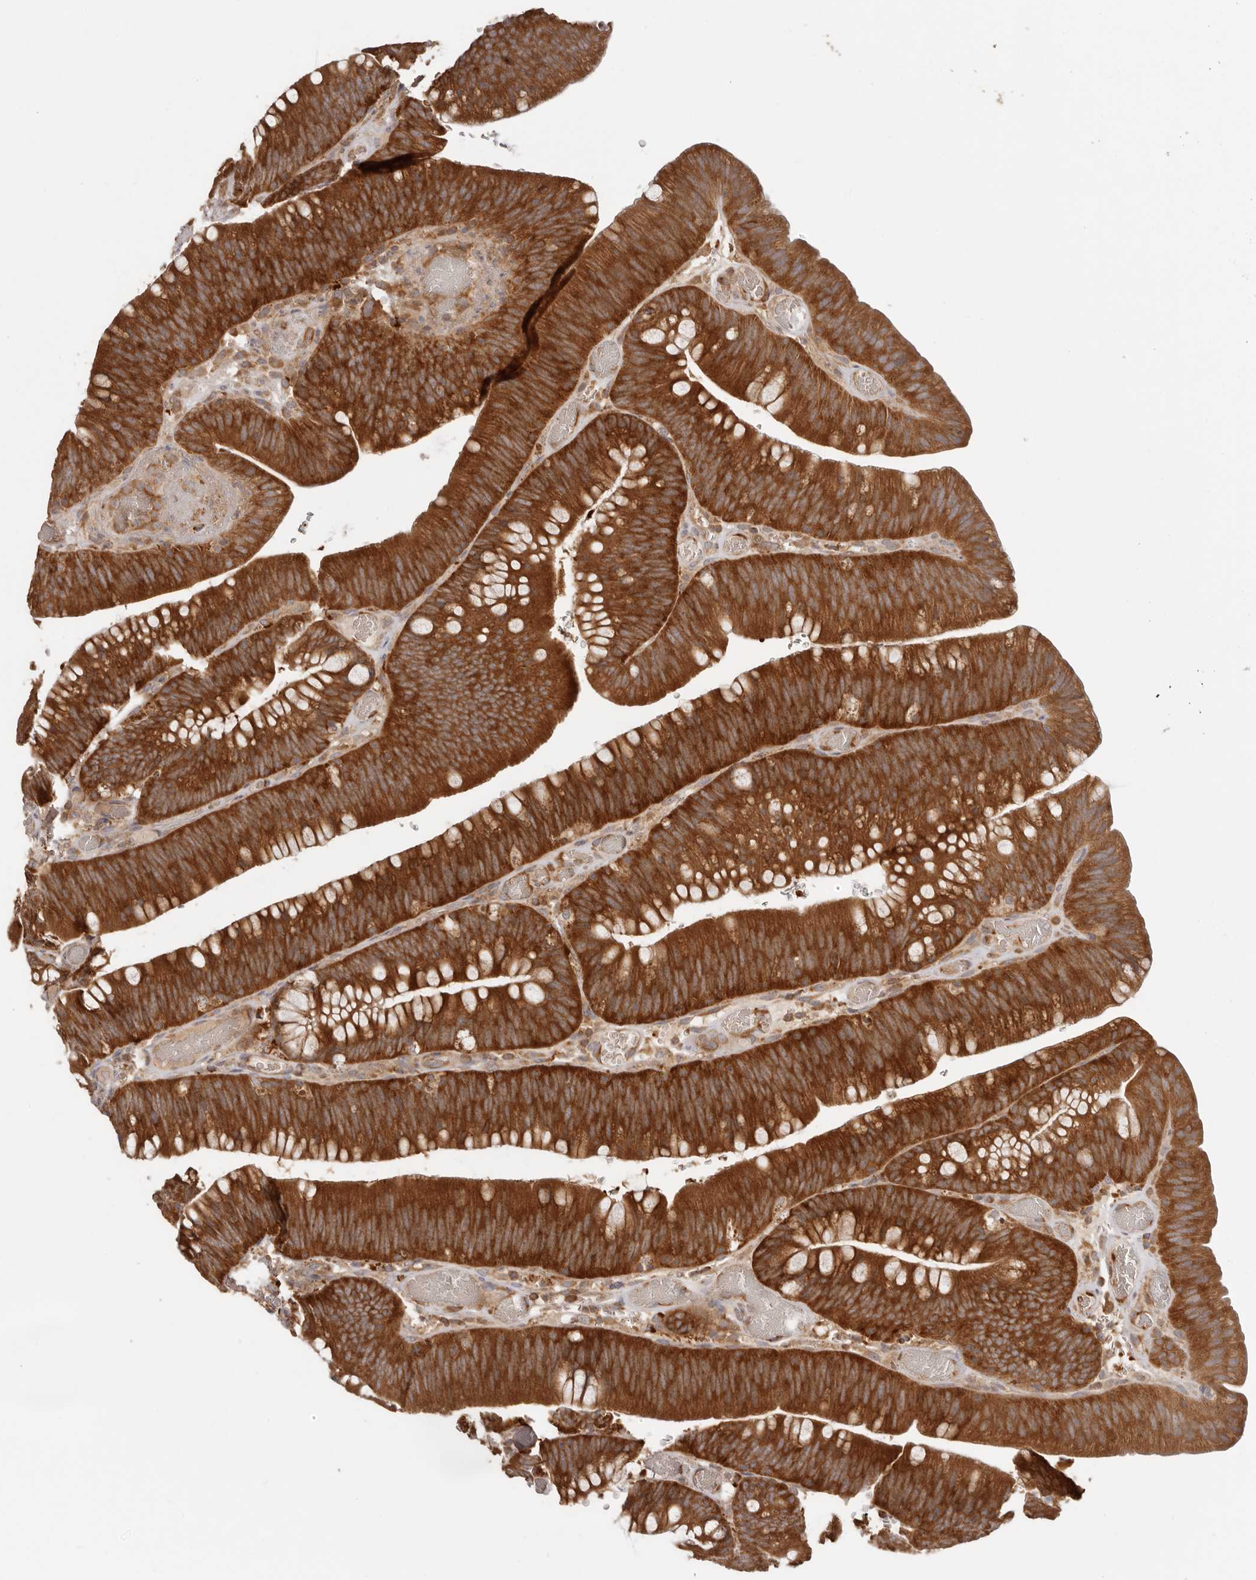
{"staining": {"intensity": "strong", "quantity": ">75%", "location": "cytoplasmic/membranous"}, "tissue": "colorectal cancer", "cell_type": "Tumor cells", "image_type": "cancer", "snomed": [{"axis": "morphology", "description": "Normal tissue, NOS"}, {"axis": "topography", "description": "Colon"}], "caption": "Protein analysis of colorectal cancer tissue displays strong cytoplasmic/membranous expression in about >75% of tumor cells.", "gene": "EEF1E1", "patient": {"sex": "female", "age": 82}}